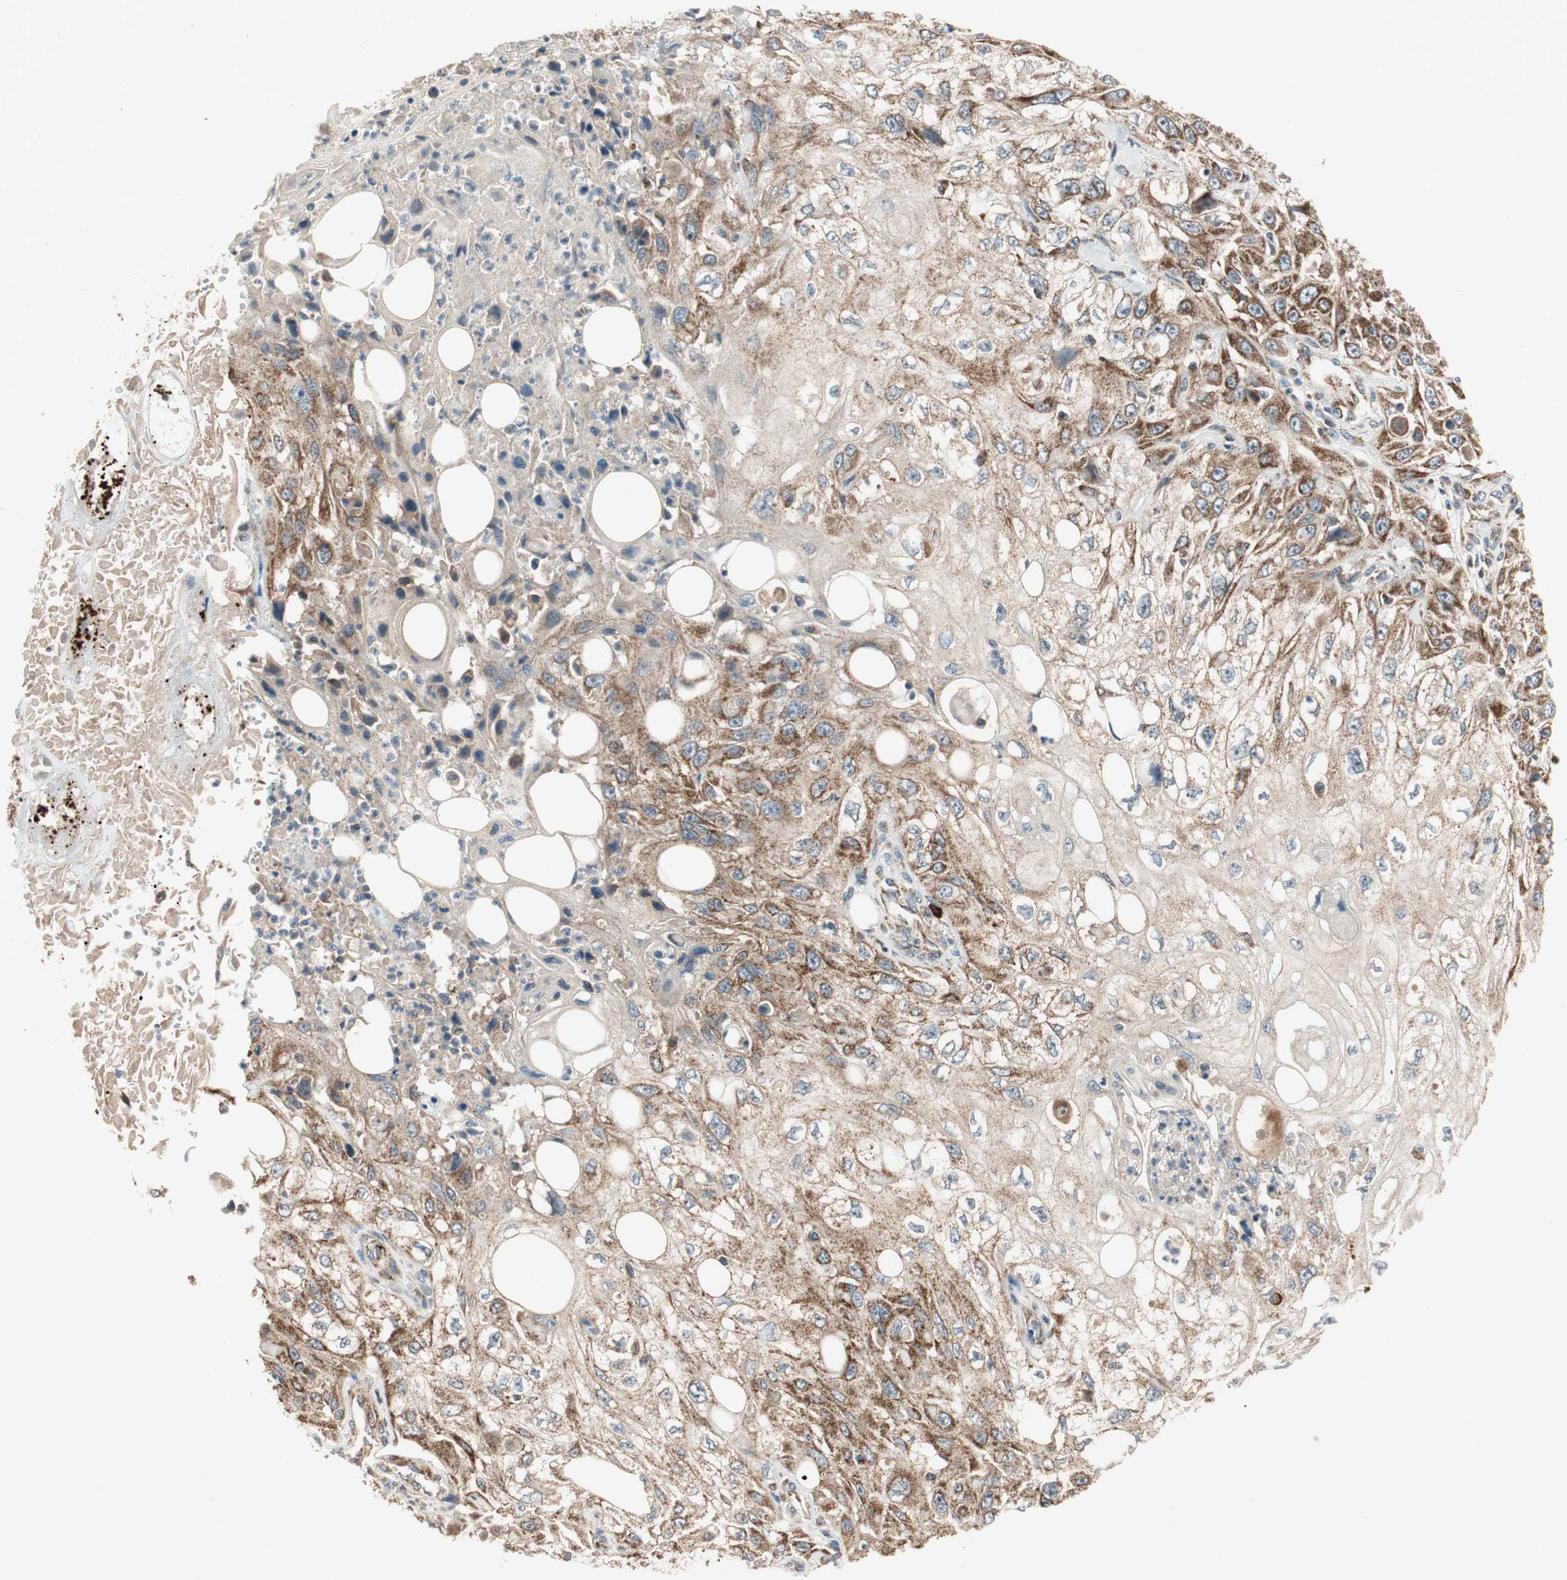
{"staining": {"intensity": "moderate", "quantity": ">75%", "location": "cytoplasmic/membranous"}, "tissue": "skin cancer", "cell_type": "Tumor cells", "image_type": "cancer", "snomed": [{"axis": "morphology", "description": "Squamous cell carcinoma, NOS"}, {"axis": "topography", "description": "Skin"}], "caption": "Skin cancer tissue displays moderate cytoplasmic/membranous expression in approximately >75% of tumor cells, visualized by immunohistochemistry.", "gene": "AKAP1", "patient": {"sex": "male", "age": 75}}